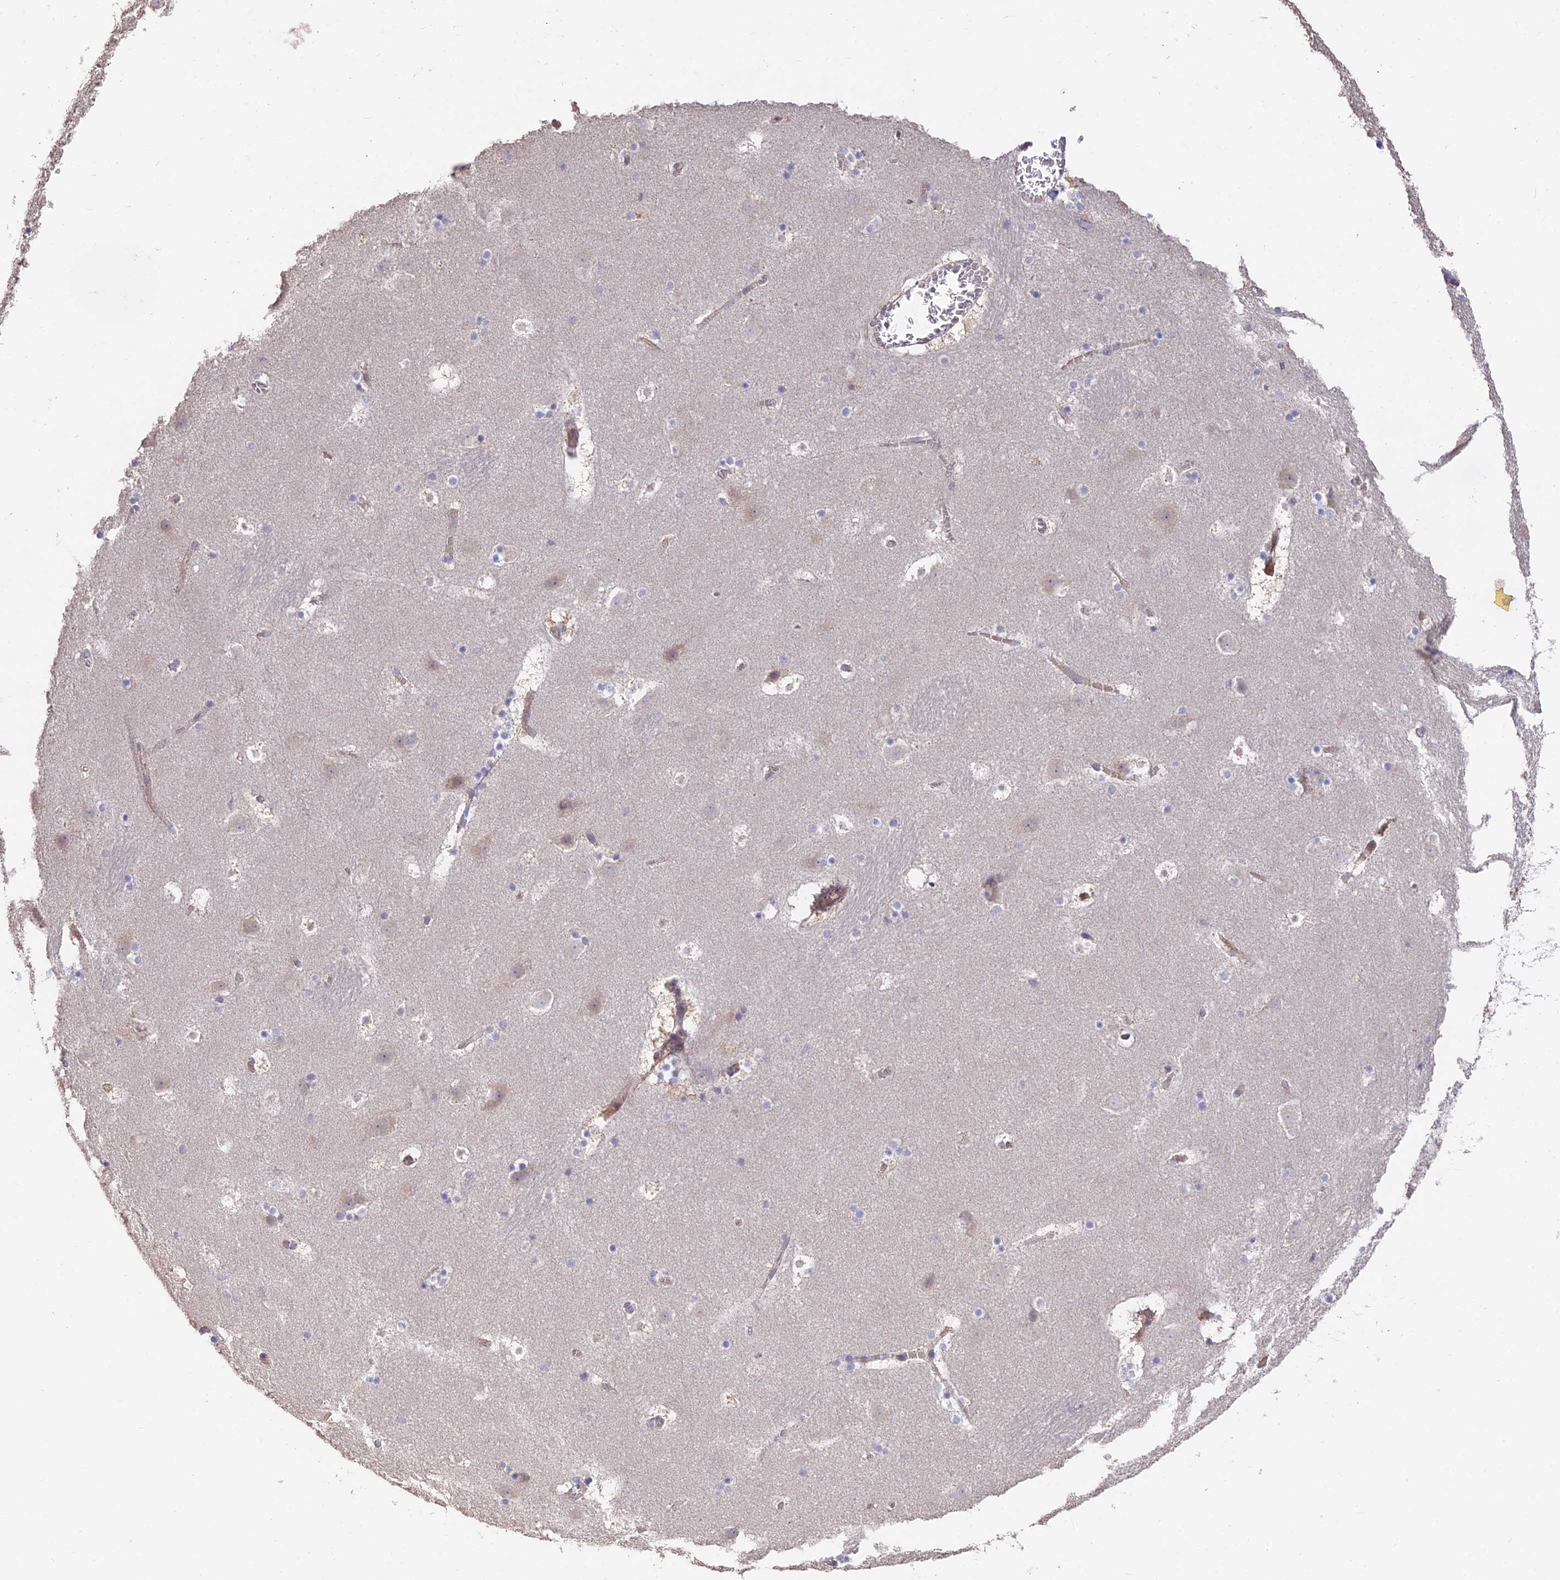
{"staining": {"intensity": "negative", "quantity": "none", "location": "none"}, "tissue": "caudate", "cell_type": "Glial cells", "image_type": "normal", "snomed": [{"axis": "morphology", "description": "Normal tissue, NOS"}, {"axis": "topography", "description": "Lateral ventricle wall"}], "caption": "Immunohistochemistry (IHC) image of normal caudate stained for a protein (brown), which demonstrates no staining in glial cells.", "gene": "FAM168B", "patient": {"sex": "male", "age": 45}}